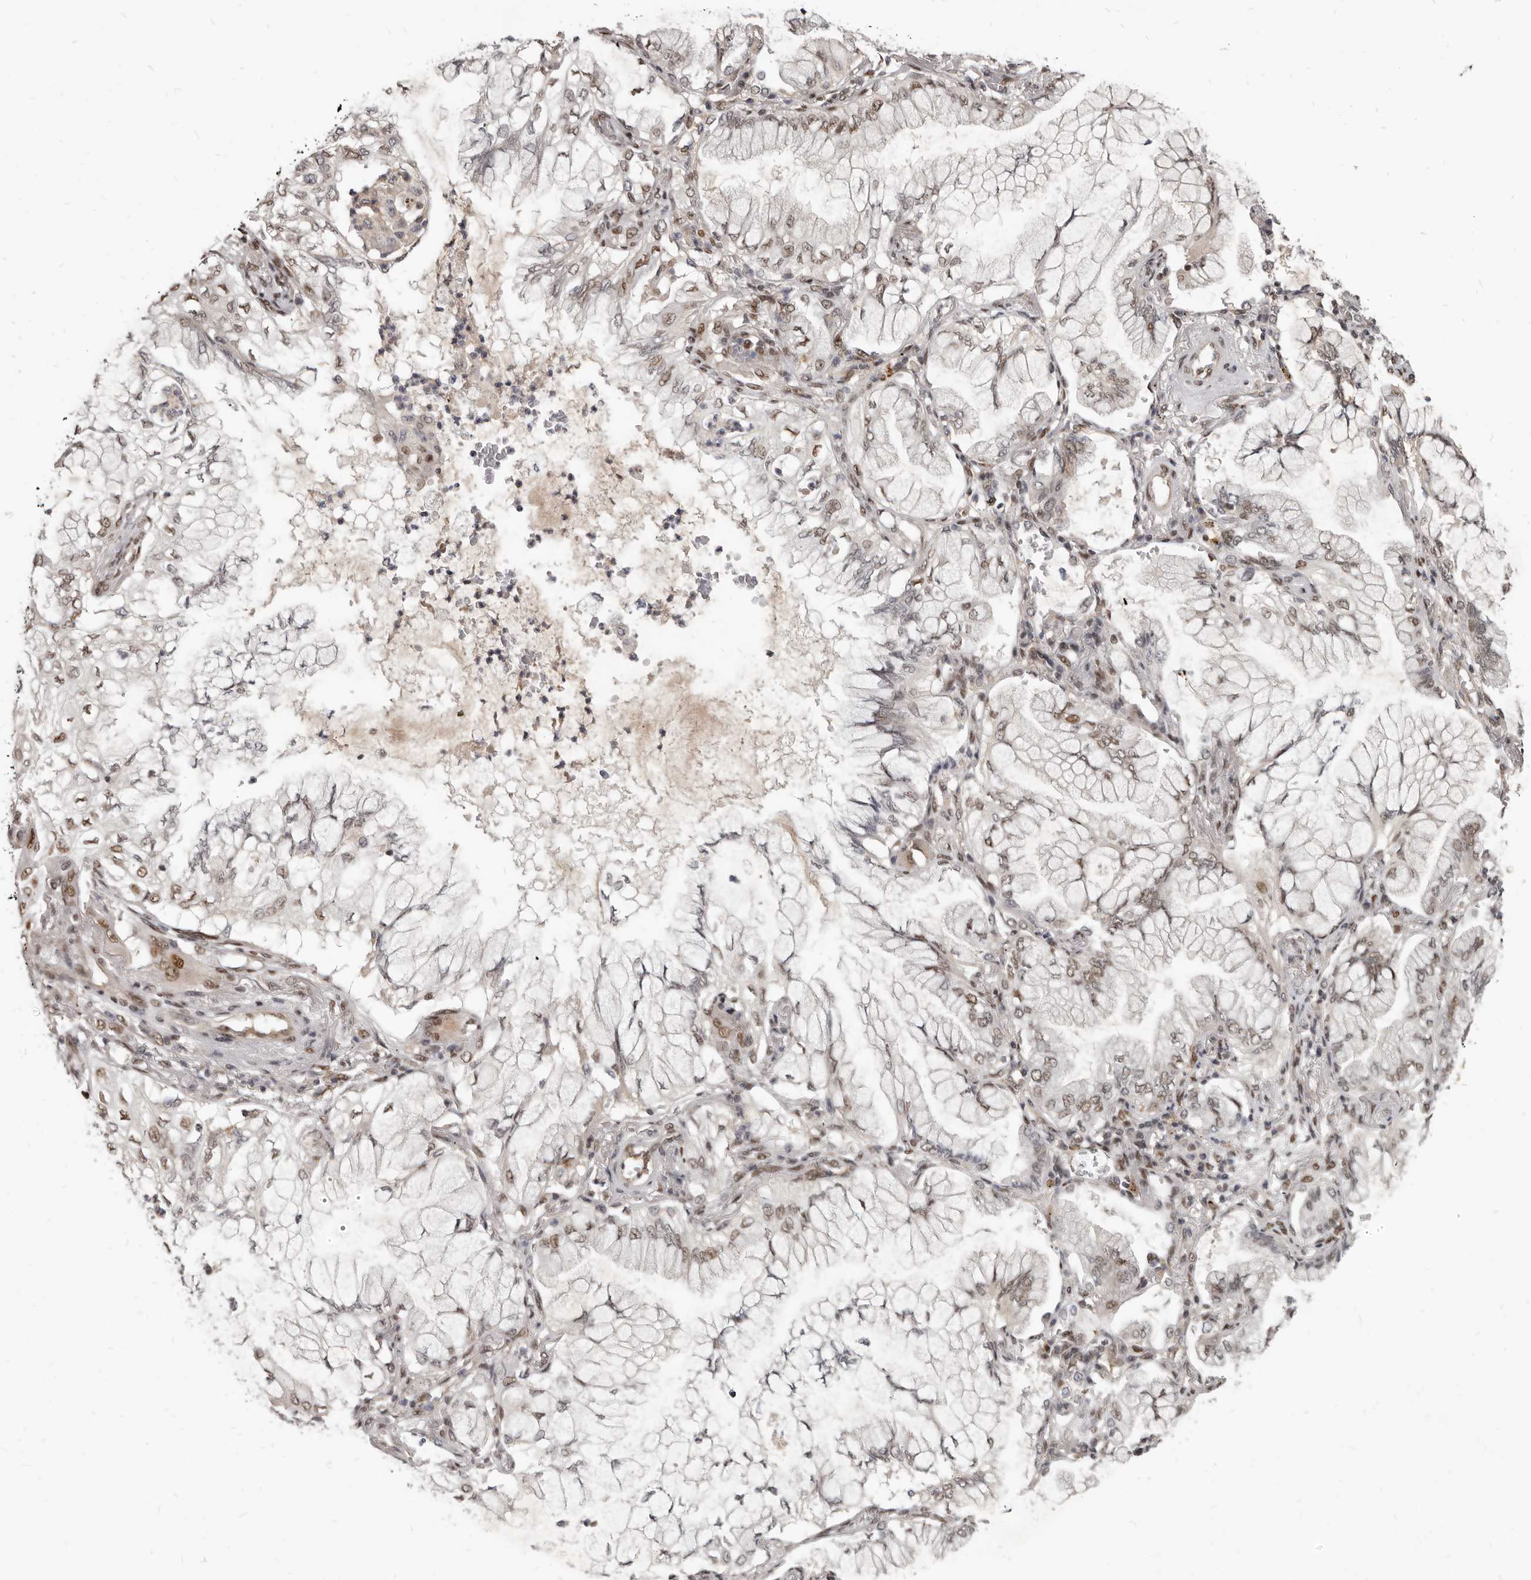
{"staining": {"intensity": "moderate", "quantity": "<25%", "location": "nuclear"}, "tissue": "lung cancer", "cell_type": "Tumor cells", "image_type": "cancer", "snomed": [{"axis": "morphology", "description": "Adenocarcinoma, NOS"}, {"axis": "topography", "description": "Lung"}], "caption": "Protein staining of lung cancer (adenocarcinoma) tissue demonstrates moderate nuclear positivity in approximately <25% of tumor cells. Immunohistochemistry (ihc) stains the protein of interest in brown and the nuclei are stained blue.", "gene": "ATF5", "patient": {"sex": "female", "age": 70}}